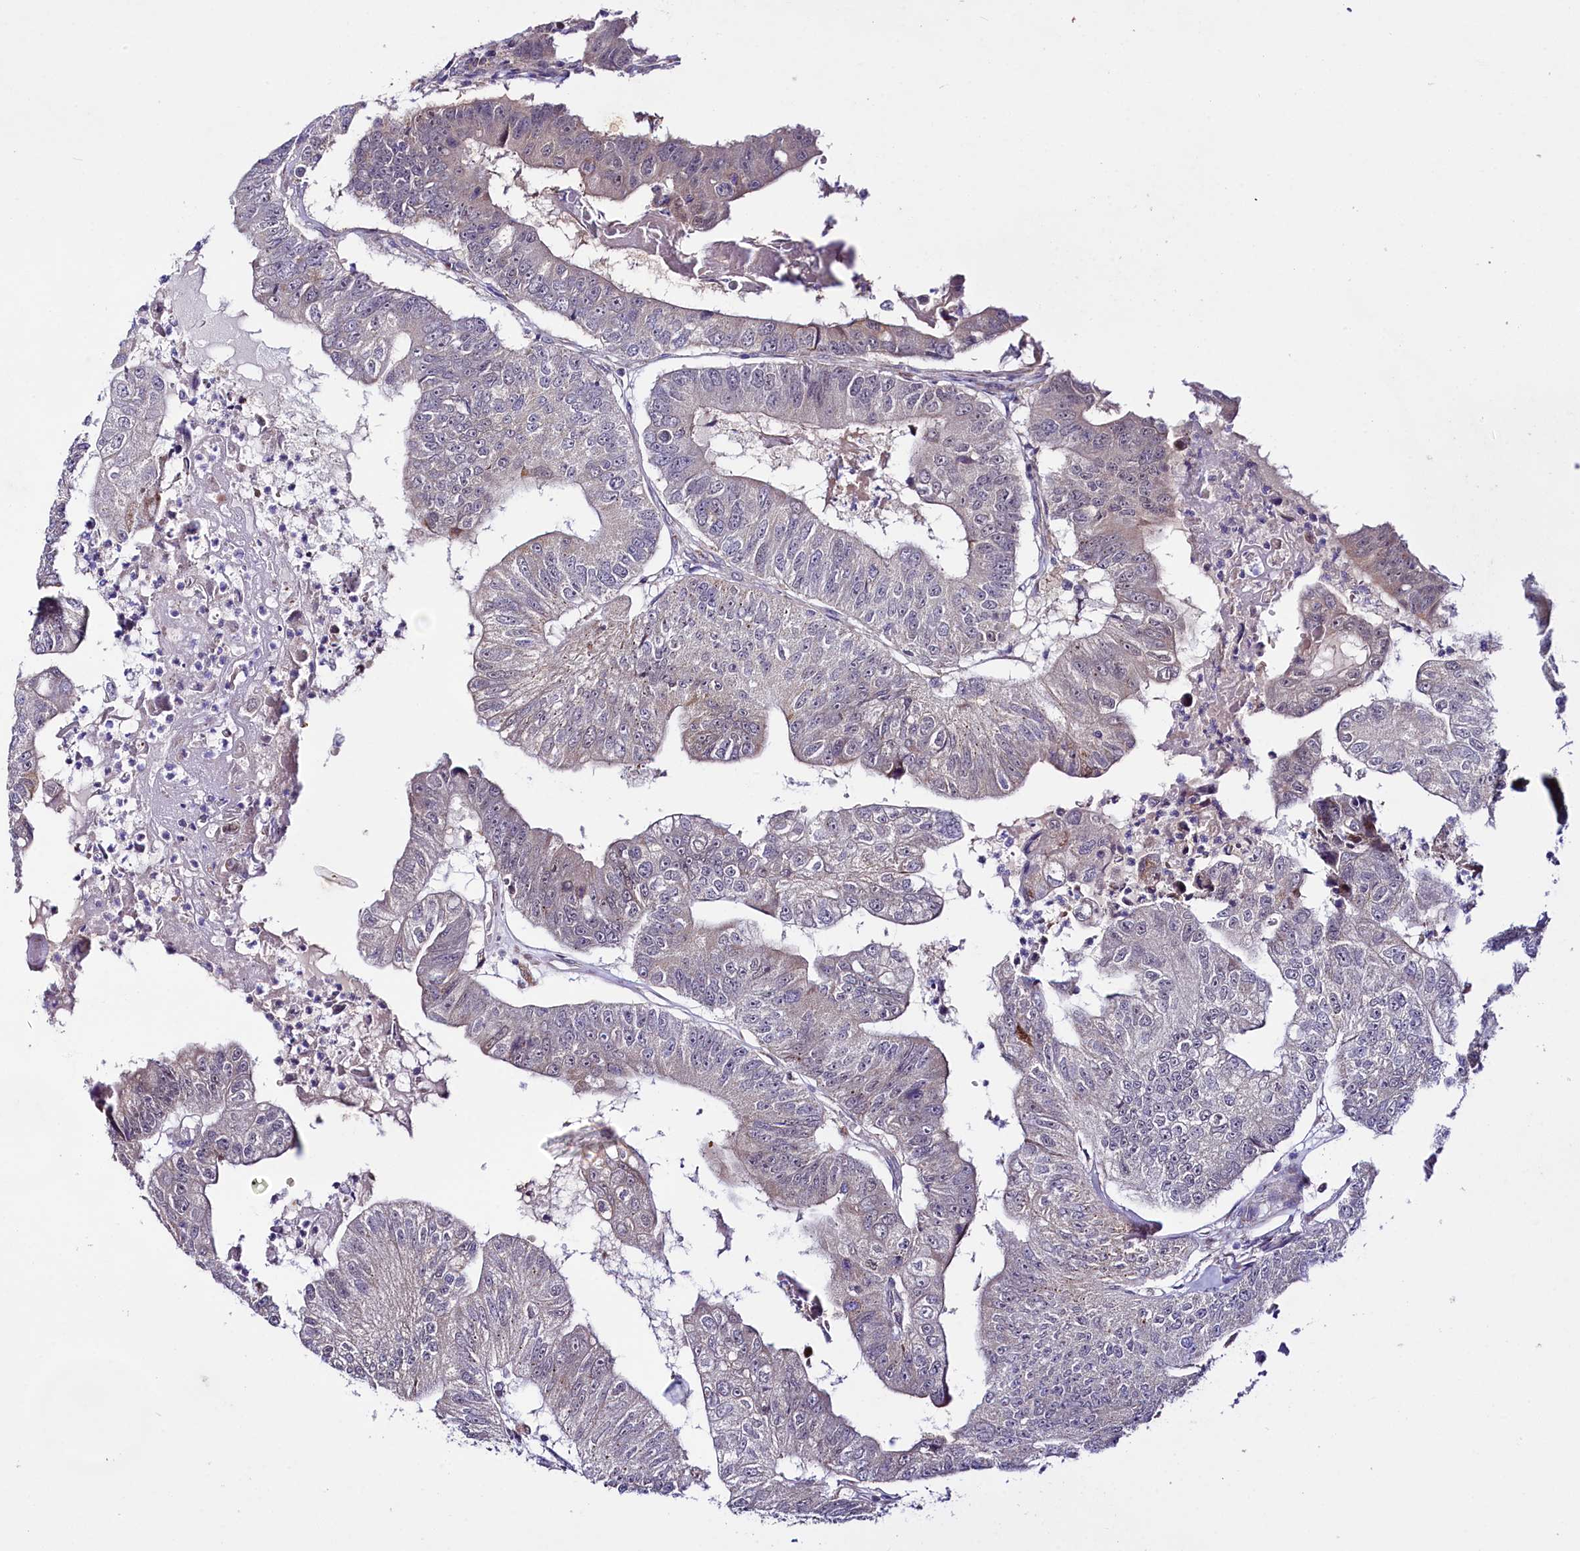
{"staining": {"intensity": "negative", "quantity": "none", "location": "none"}, "tissue": "colorectal cancer", "cell_type": "Tumor cells", "image_type": "cancer", "snomed": [{"axis": "morphology", "description": "Adenocarcinoma, NOS"}, {"axis": "topography", "description": "Colon"}], "caption": "This is an immunohistochemistry histopathology image of human colorectal adenocarcinoma. There is no positivity in tumor cells.", "gene": "CEP295", "patient": {"sex": "female", "age": 67}}